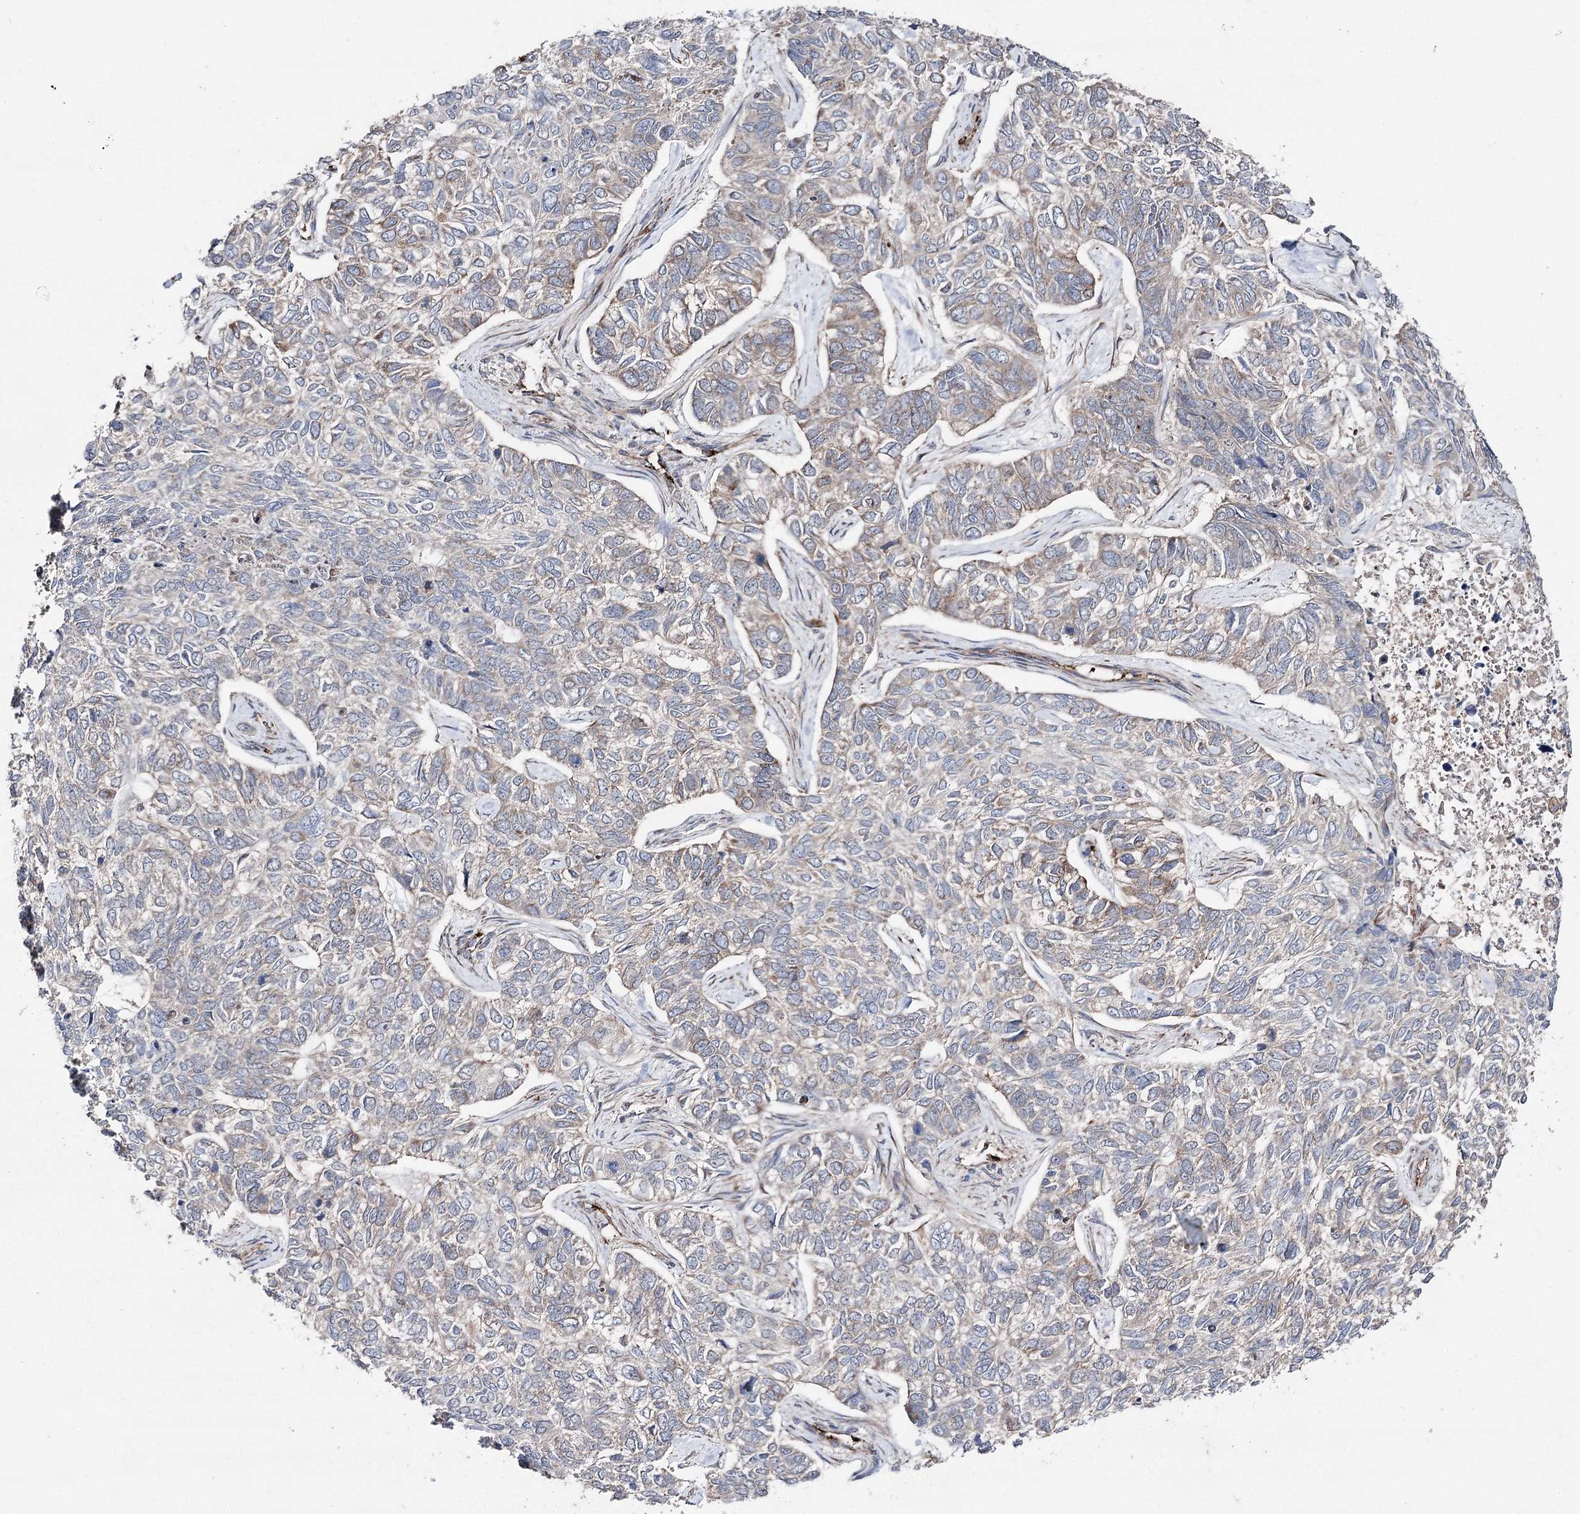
{"staining": {"intensity": "weak", "quantity": "<25%", "location": "cytoplasmic/membranous"}, "tissue": "skin cancer", "cell_type": "Tumor cells", "image_type": "cancer", "snomed": [{"axis": "morphology", "description": "Basal cell carcinoma"}, {"axis": "topography", "description": "Skin"}], "caption": "Human skin cancer stained for a protein using IHC reveals no expression in tumor cells.", "gene": "MIB1", "patient": {"sex": "female", "age": 65}}